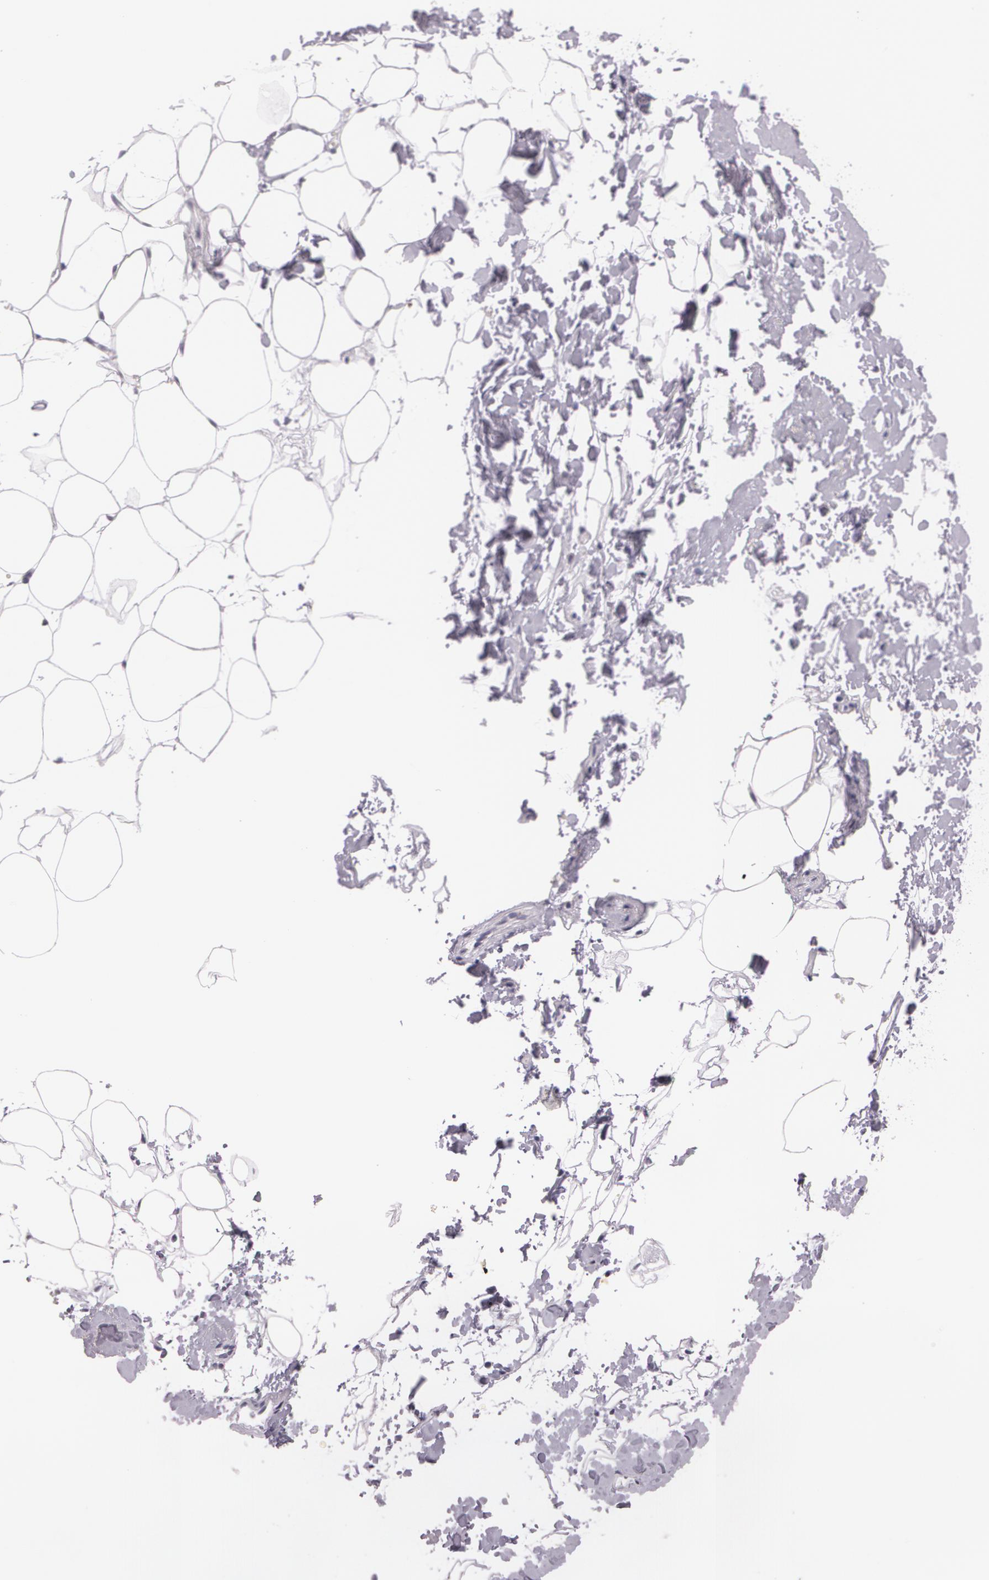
{"staining": {"intensity": "negative", "quantity": "none", "location": "none"}, "tissue": "adipose tissue", "cell_type": "Adipocytes", "image_type": "normal", "snomed": [{"axis": "morphology", "description": "Normal tissue, NOS"}, {"axis": "morphology", "description": "Fibrosis, NOS"}, {"axis": "topography", "description": "Breast"}], "caption": "Micrograph shows no protein staining in adipocytes of unremarkable adipose tissue. The staining was performed using DAB to visualize the protein expression in brown, while the nuclei were stained in blue with hematoxylin (Magnification: 20x).", "gene": "DLG4", "patient": {"sex": "female", "age": 24}}